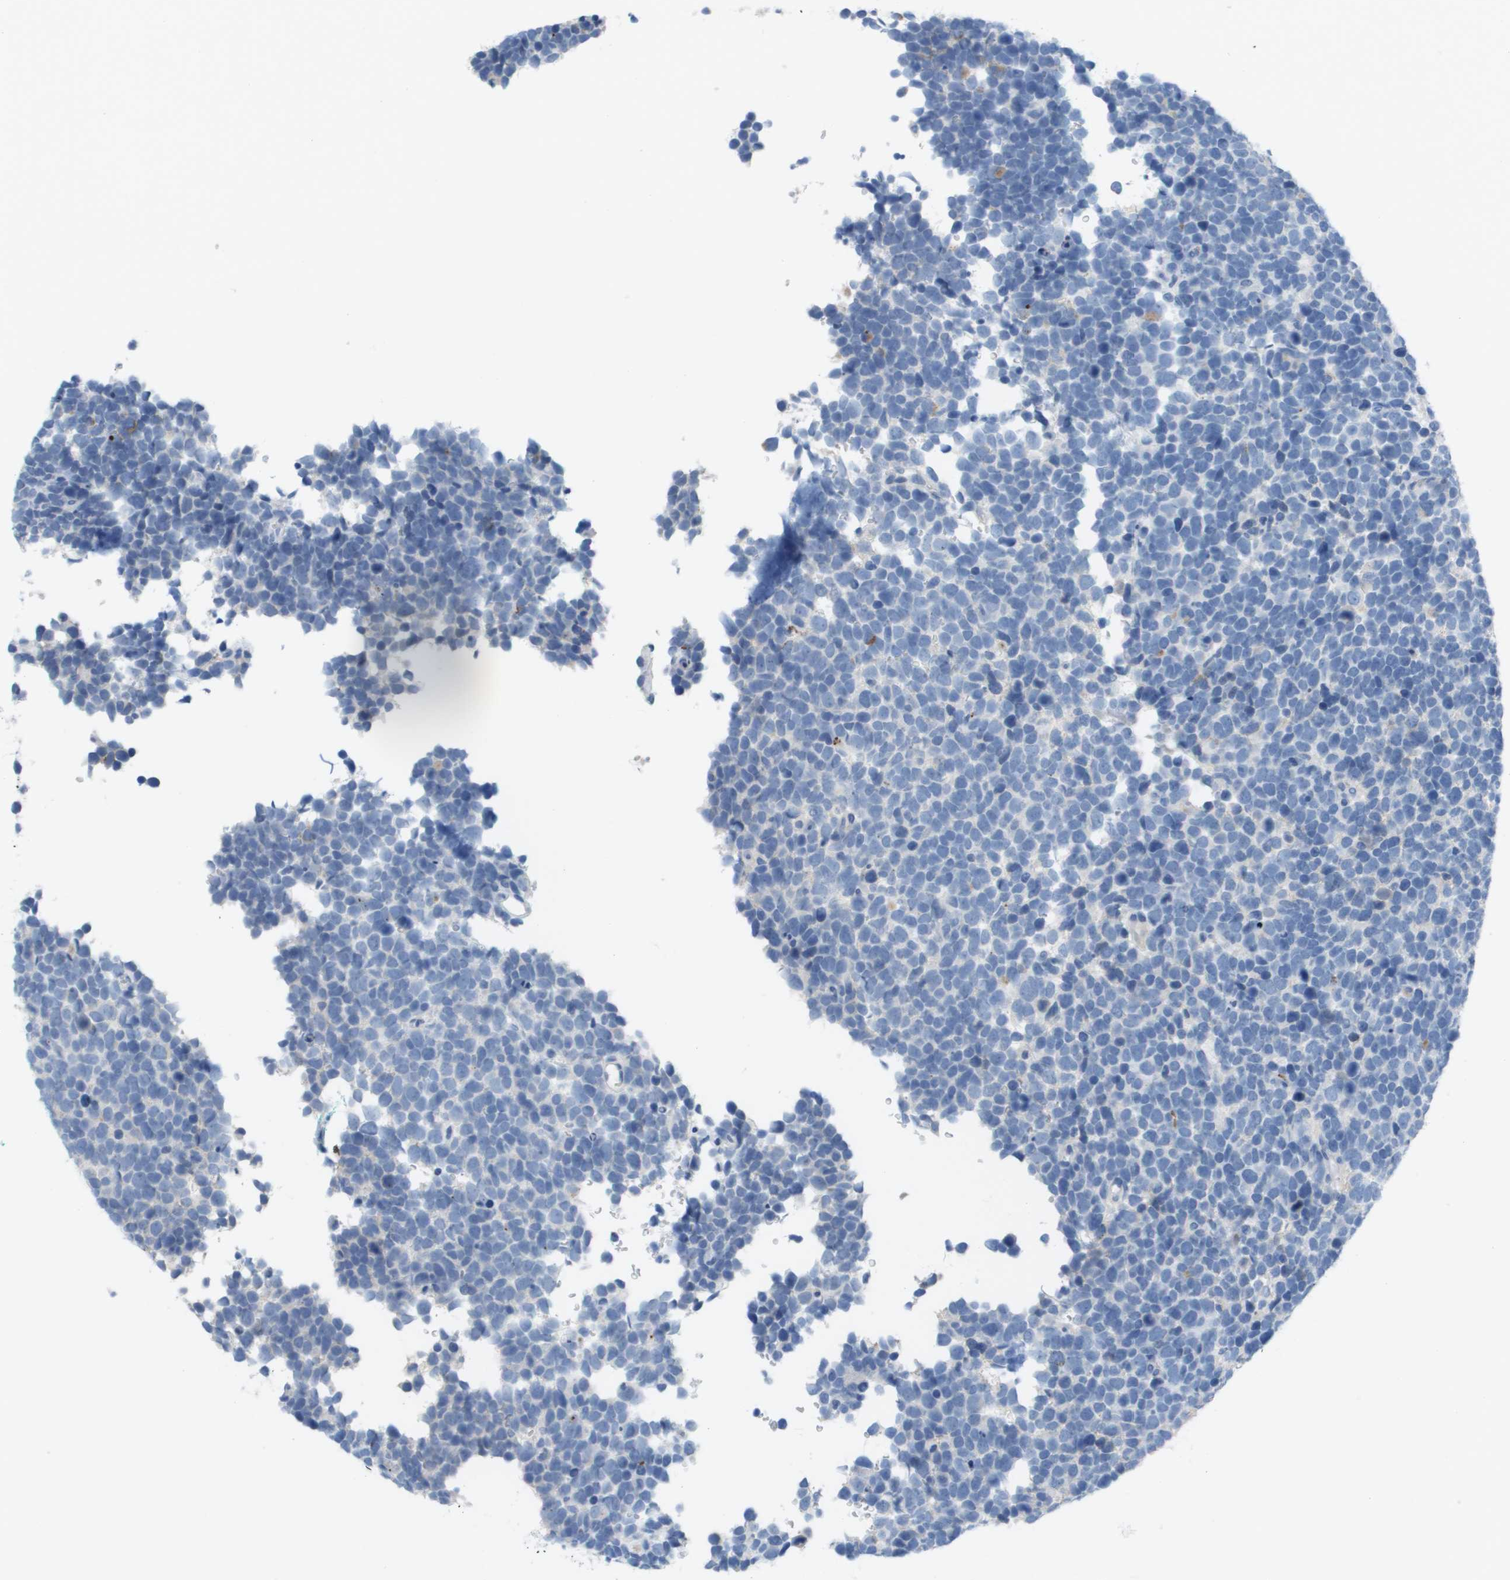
{"staining": {"intensity": "negative", "quantity": "none", "location": "none"}, "tissue": "urothelial cancer", "cell_type": "Tumor cells", "image_type": "cancer", "snomed": [{"axis": "morphology", "description": "Urothelial carcinoma, High grade"}, {"axis": "topography", "description": "Urinary bladder"}], "caption": "Photomicrograph shows no significant protein expression in tumor cells of high-grade urothelial carcinoma.", "gene": "GPR18", "patient": {"sex": "female", "age": 82}}